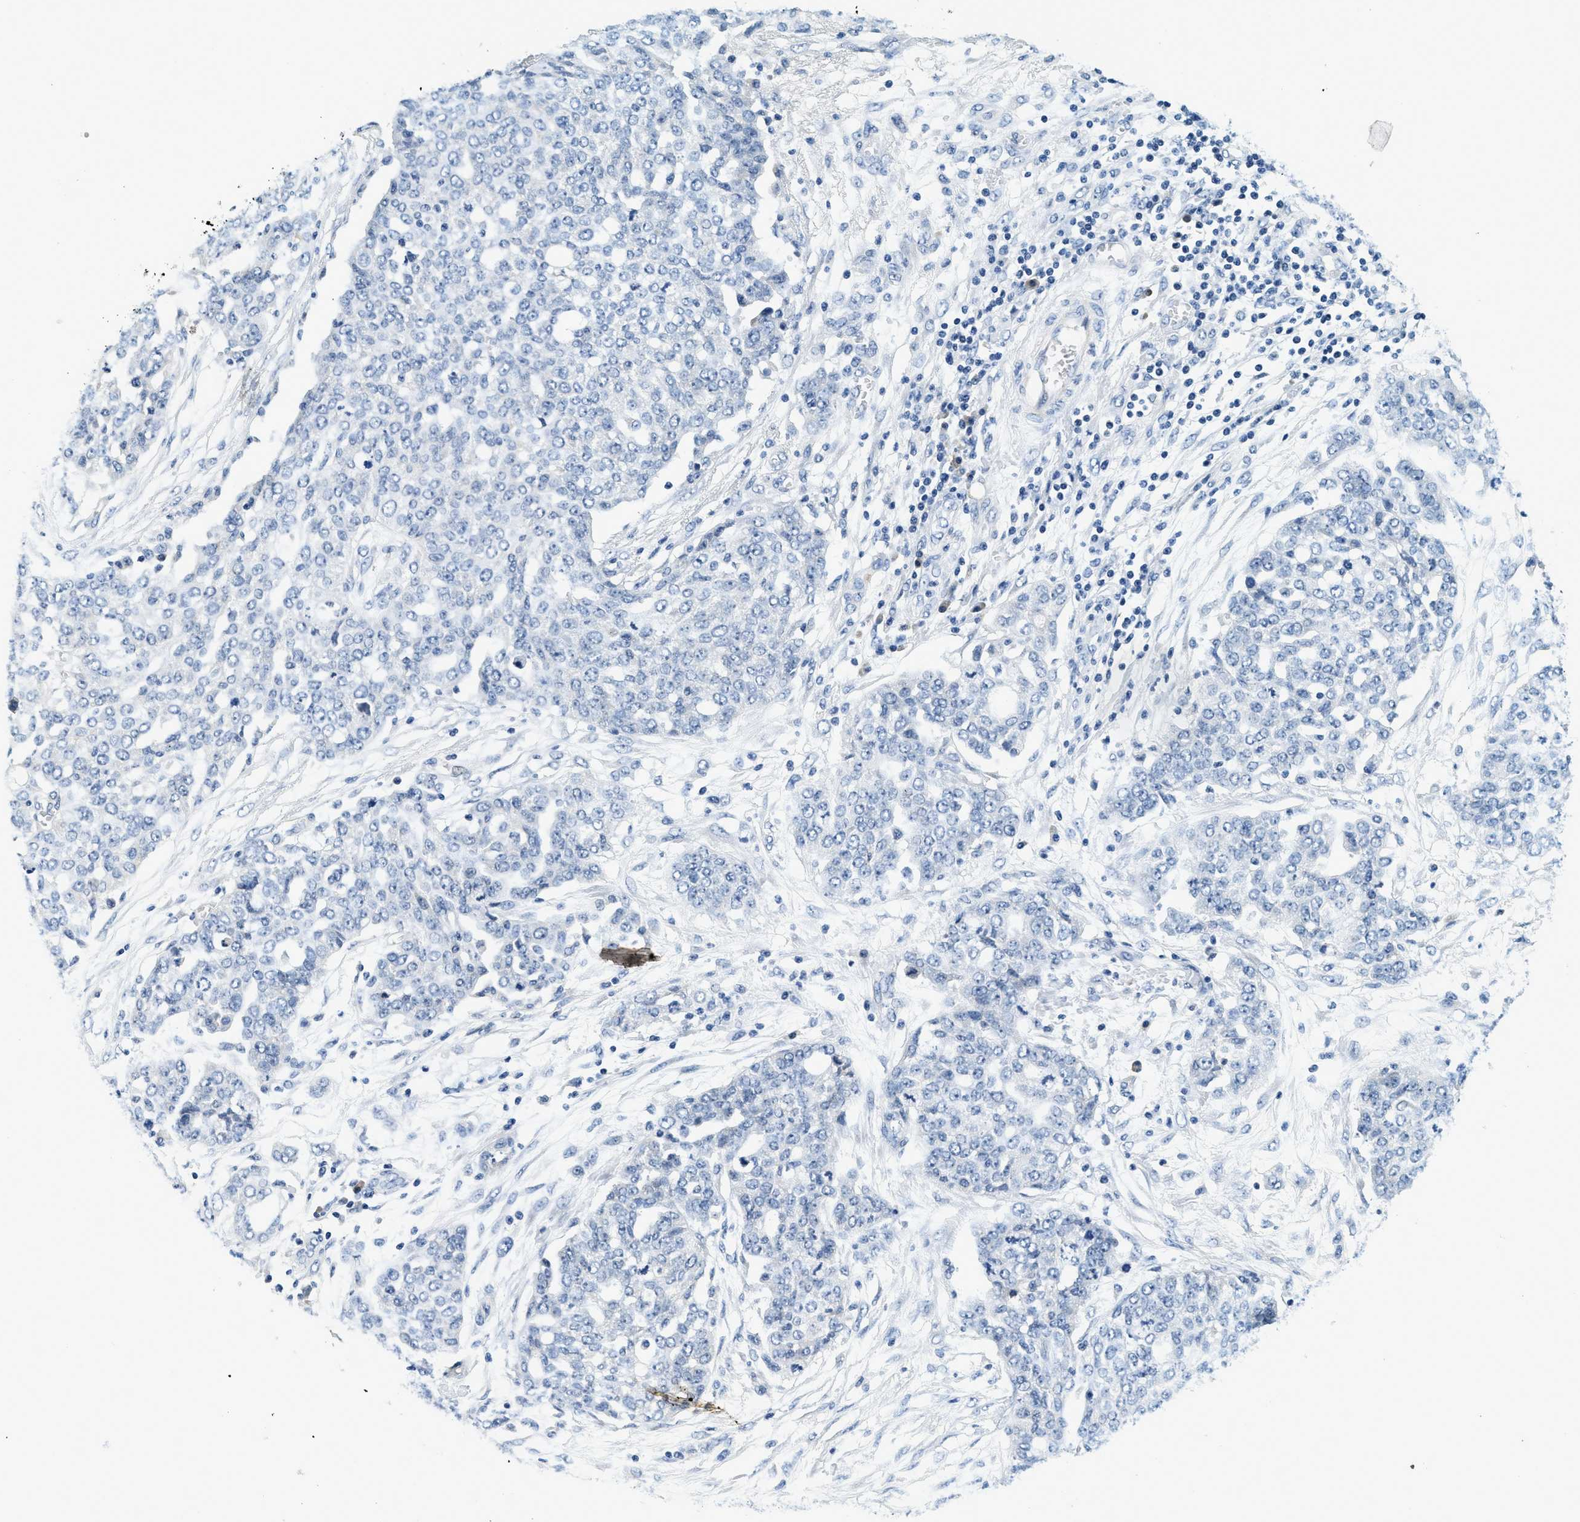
{"staining": {"intensity": "negative", "quantity": "none", "location": "none"}, "tissue": "ovarian cancer", "cell_type": "Tumor cells", "image_type": "cancer", "snomed": [{"axis": "morphology", "description": "Cystadenocarcinoma, serous, NOS"}, {"axis": "topography", "description": "Soft tissue"}, {"axis": "topography", "description": "Ovary"}], "caption": "Protein analysis of ovarian serous cystadenocarcinoma shows no significant expression in tumor cells.", "gene": "ALDH3A2", "patient": {"sex": "female", "age": 57}}